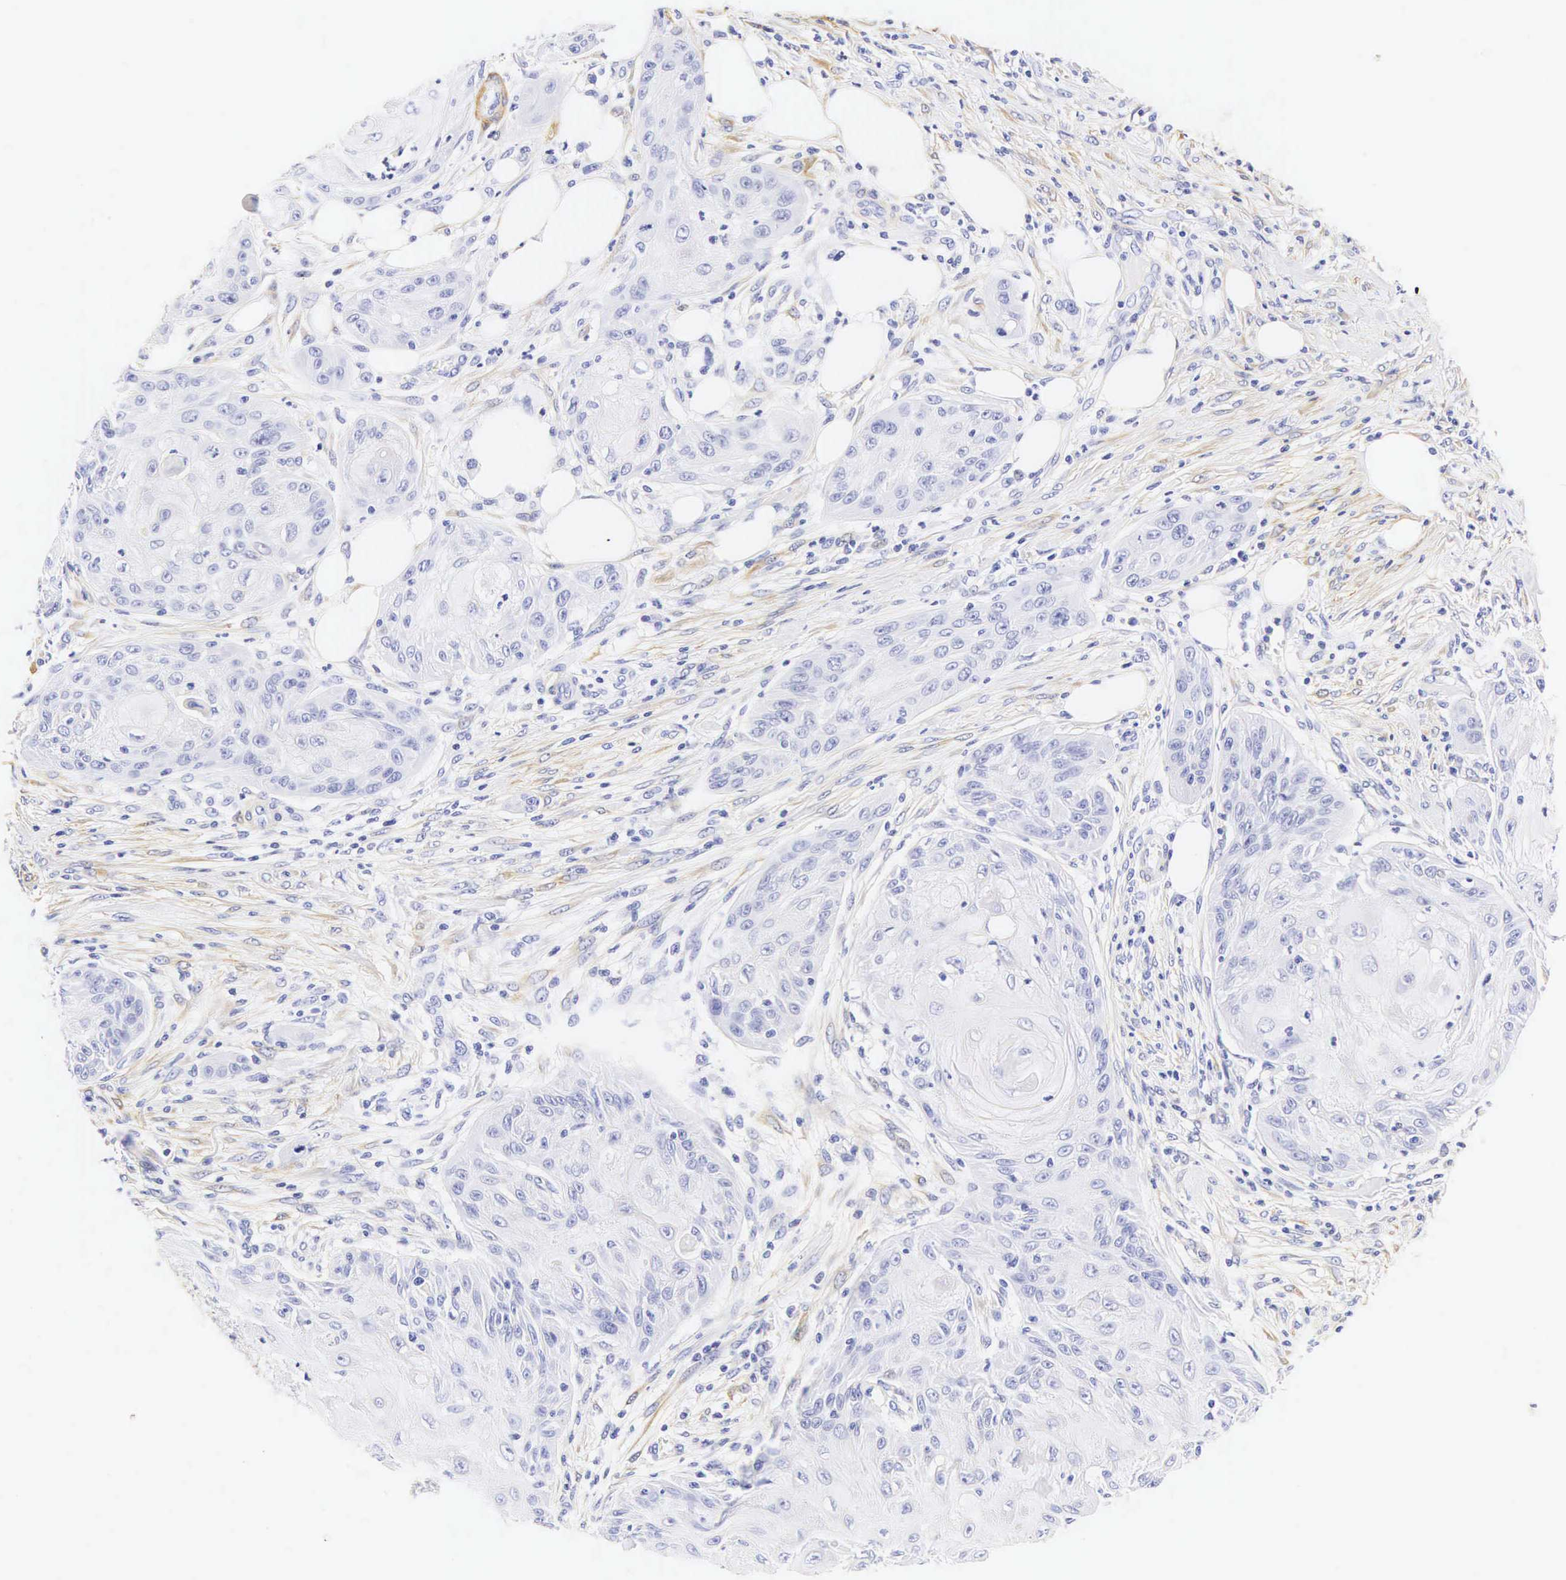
{"staining": {"intensity": "negative", "quantity": "none", "location": "none"}, "tissue": "skin cancer", "cell_type": "Tumor cells", "image_type": "cancer", "snomed": [{"axis": "morphology", "description": "Squamous cell carcinoma, NOS"}, {"axis": "topography", "description": "Skin"}], "caption": "Protein analysis of skin squamous cell carcinoma demonstrates no significant staining in tumor cells. (Brightfield microscopy of DAB (3,3'-diaminobenzidine) immunohistochemistry at high magnification).", "gene": "CNN1", "patient": {"sex": "female", "age": 88}}